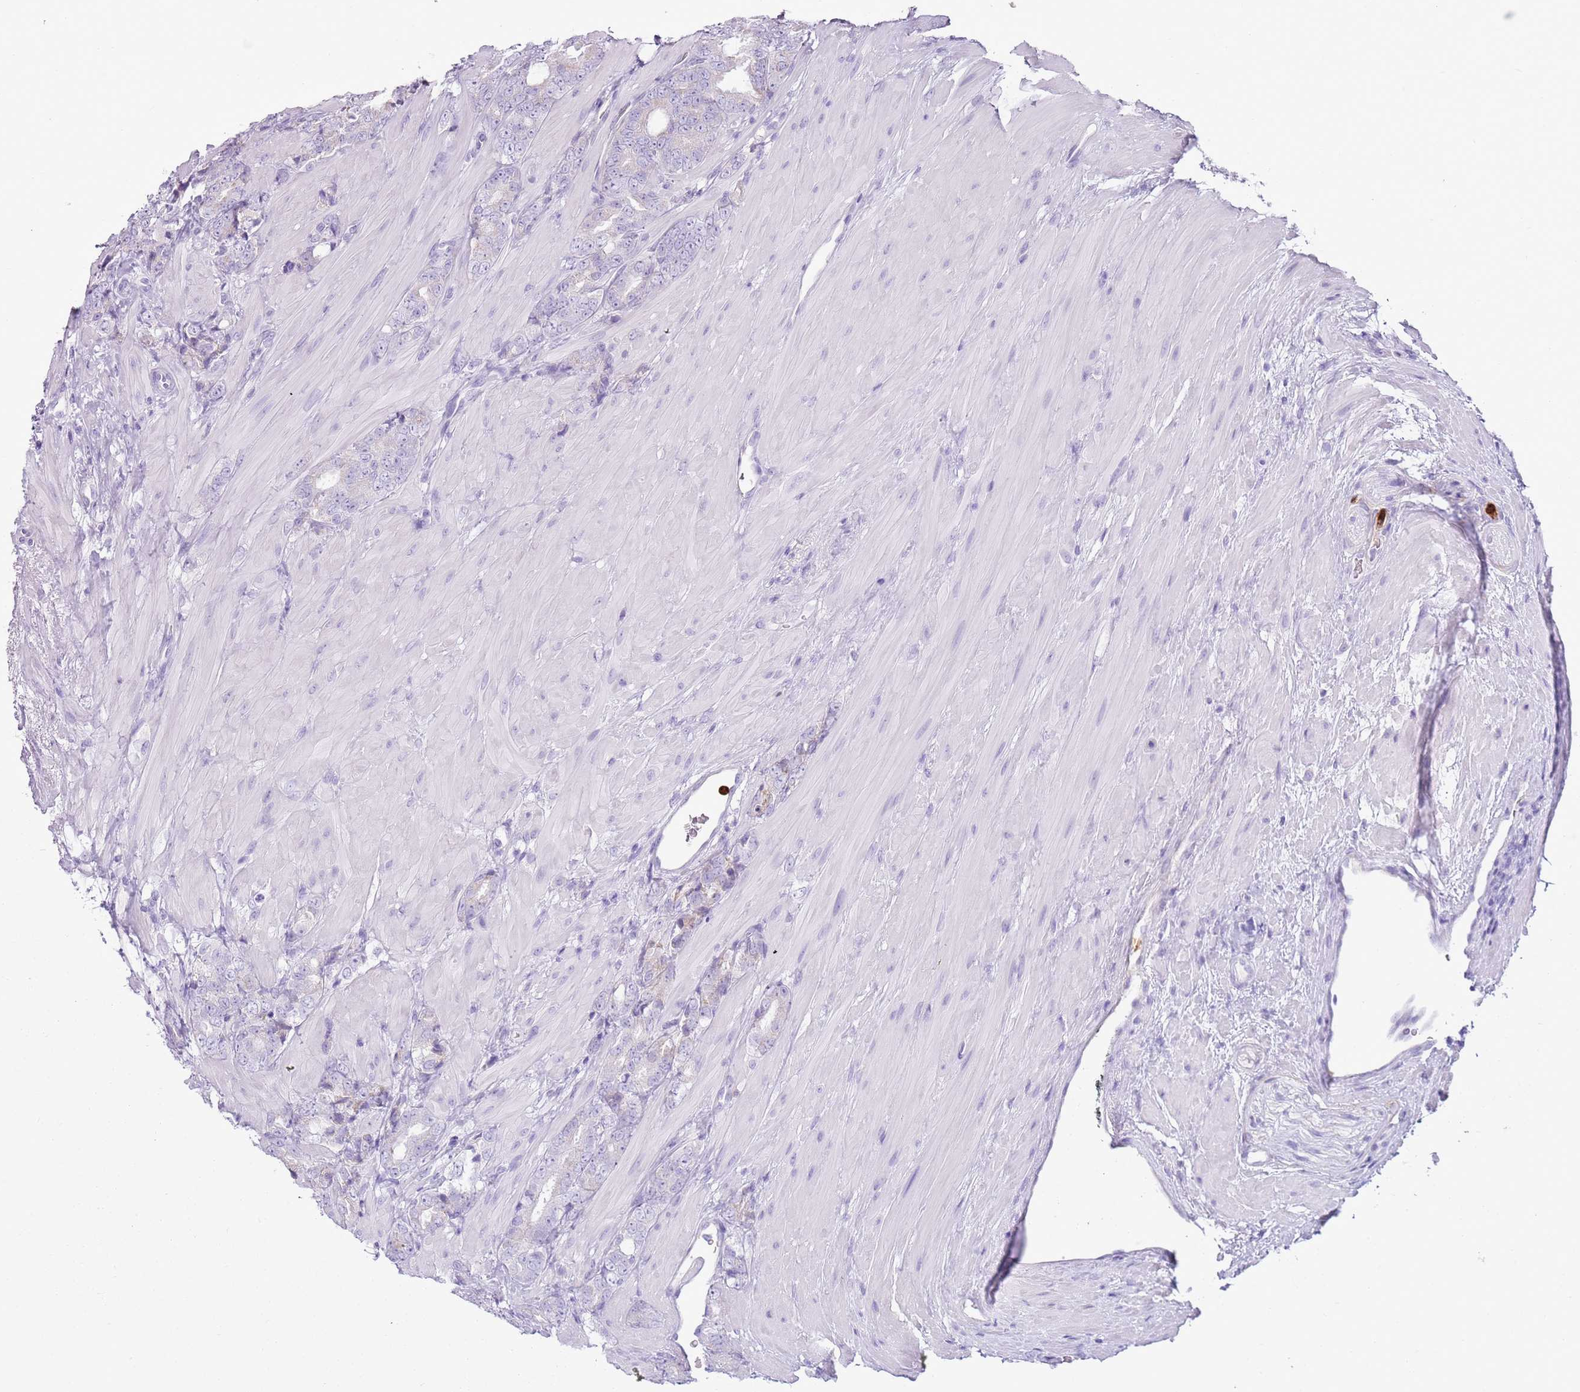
{"staining": {"intensity": "negative", "quantity": "none", "location": "none"}, "tissue": "prostate cancer", "cell_type": "Tumor cells", "image_type": "cancer", "snomed": [{"axis": "morphology", "description": "Adenocarcinoma, High grade"}, {"axis": "topography", "description": "Prostate"}], "caption": "Protein analysis of adenocarcinoma (high-grade) (prostate) demonstrates no significant staining in tumor cells. (Brightfield microscopy of DAB (3,3'-diaminobenzidine) immunohistochemistry at high magnification).", "gene": "CD177", "patient": {"sex": "male", "age": 62}}